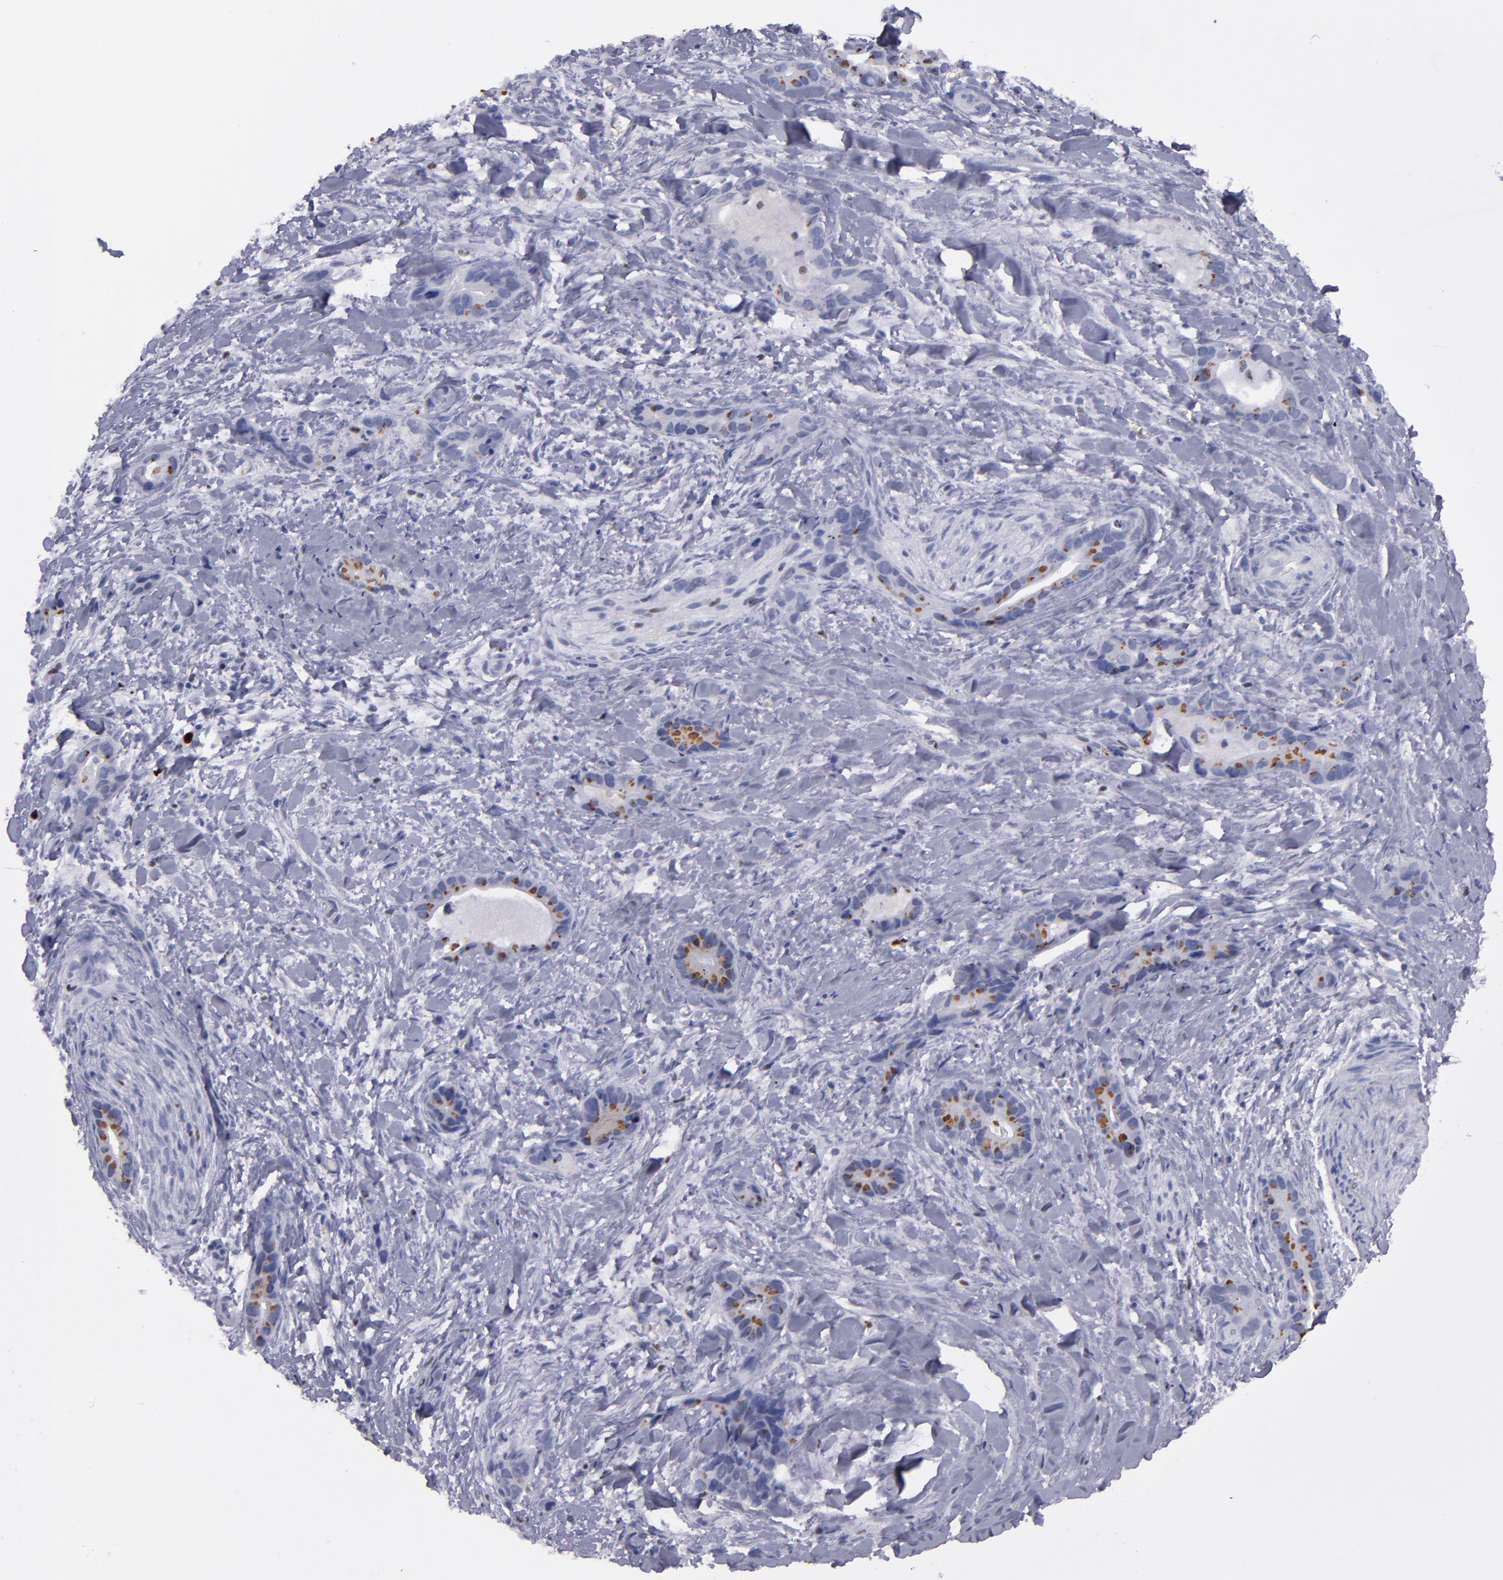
{"staining": {"intensity": "moderate", "quantity": "25%-75%", "location": "cytoplasmic/membranous"}, "tissue": "liver cancer", "cell_type": "Tumor cells", "image_type": "cancer", "snomed": [{"axis": "morphology", "description": "Cholangiocarcinoma"}, {"axis": "topography", "description": "Liver"}], "caption": "Immunohistochemistry micrograph of human liver cancer stained for a protein (brown), which exhibits medium levels of moderate cytoplasmic/membranous positivity in approximately 25%-75% of tumor cells.", "gene": "IRF8", "patient": {"sex": "female", "age": 55}}